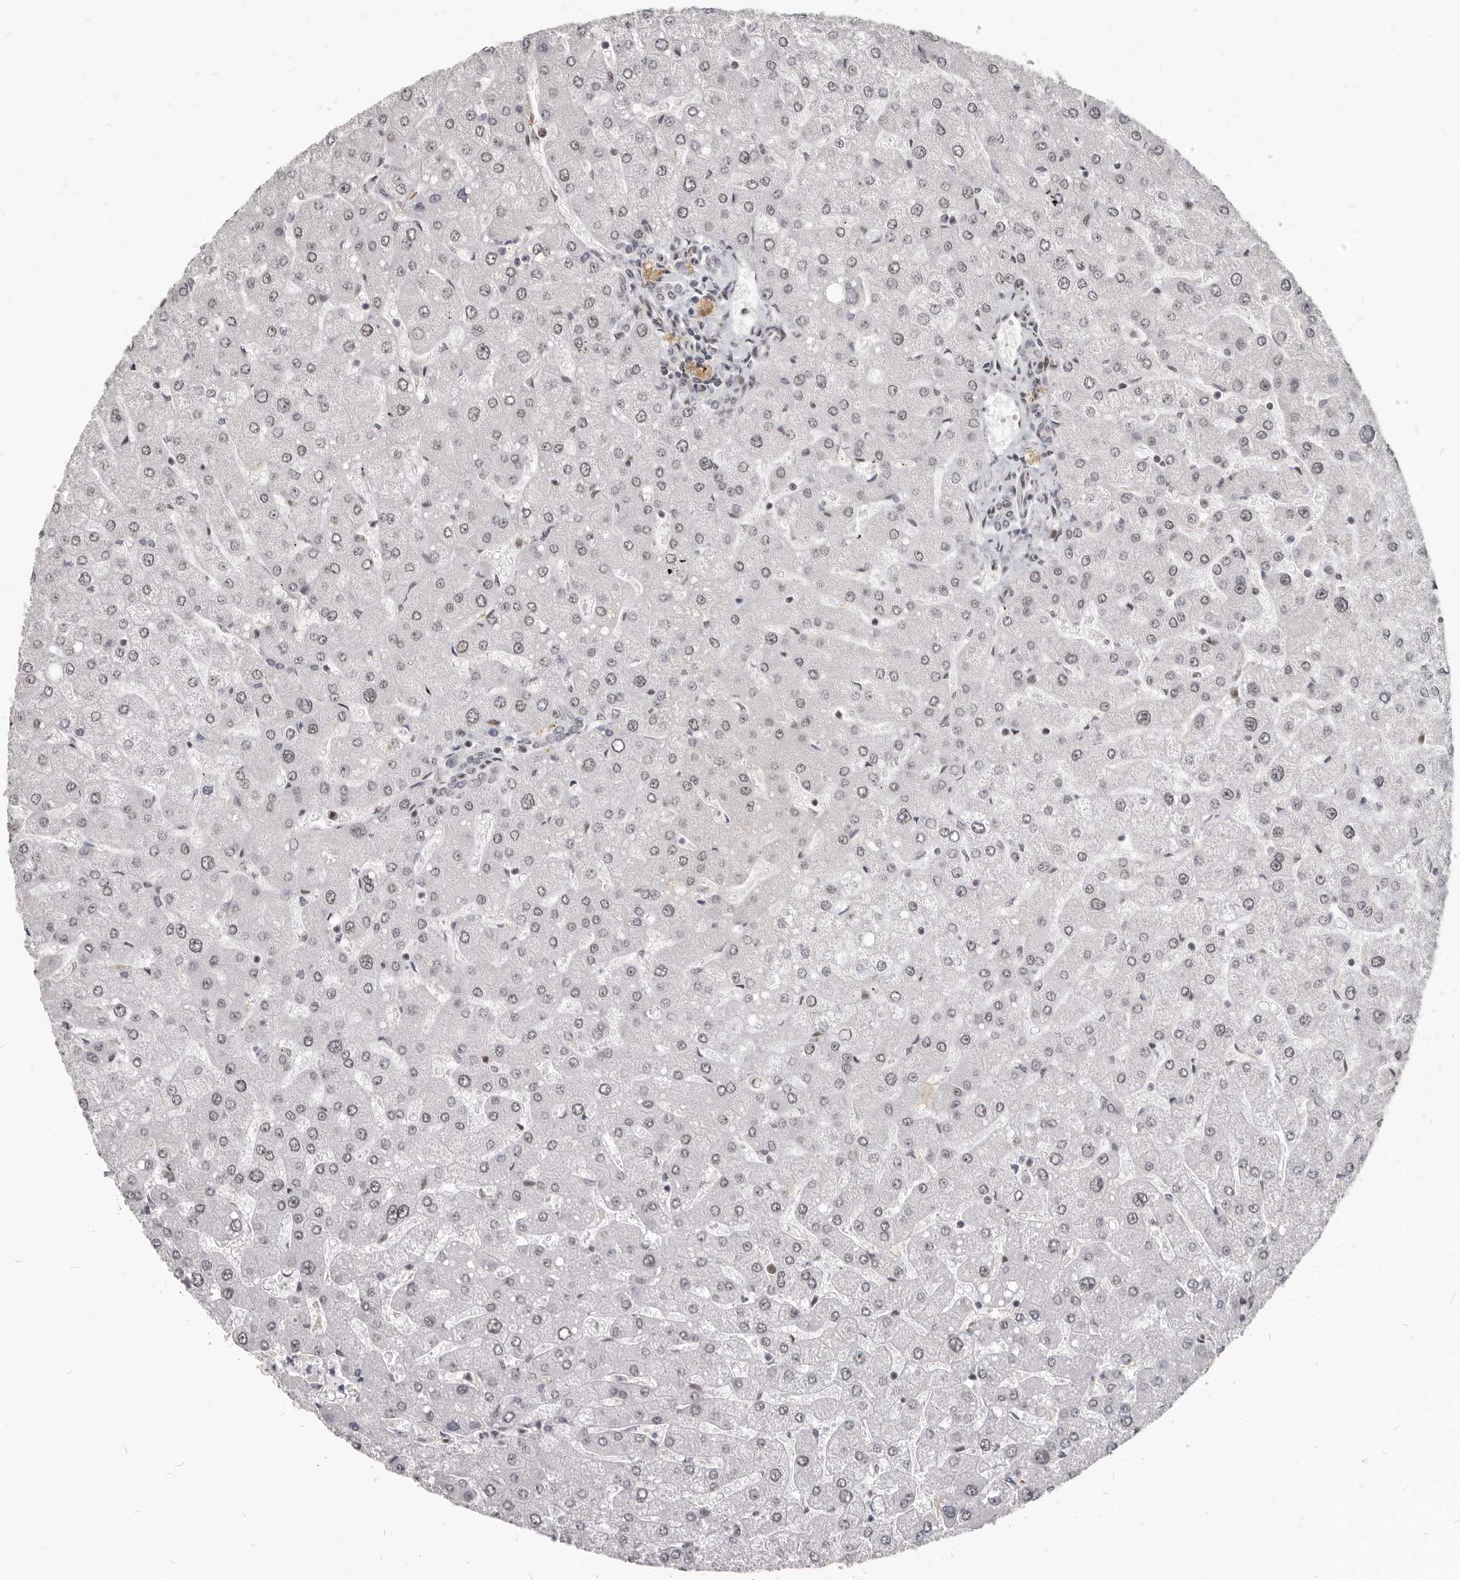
{"staining": {"intensity": "weak", "quantity": "<25%", "location": "nuclear"}, "tissue": "liver", "cell_type": "Cholangiocytes", "image_type": "normal", "snomed": [{"axis": "morphology", "description": "Normal tissue, NOS"}, {"axis": "topography", "description": "Liver"}], "caption": "DAB (3,3'-diaminobenzidine) immunohistochemical staining of benign human liver exhibits no significant positivity in cholangiocytes.", "gene": "ATF5", "patient": {"sex": "male", "age": 55}}